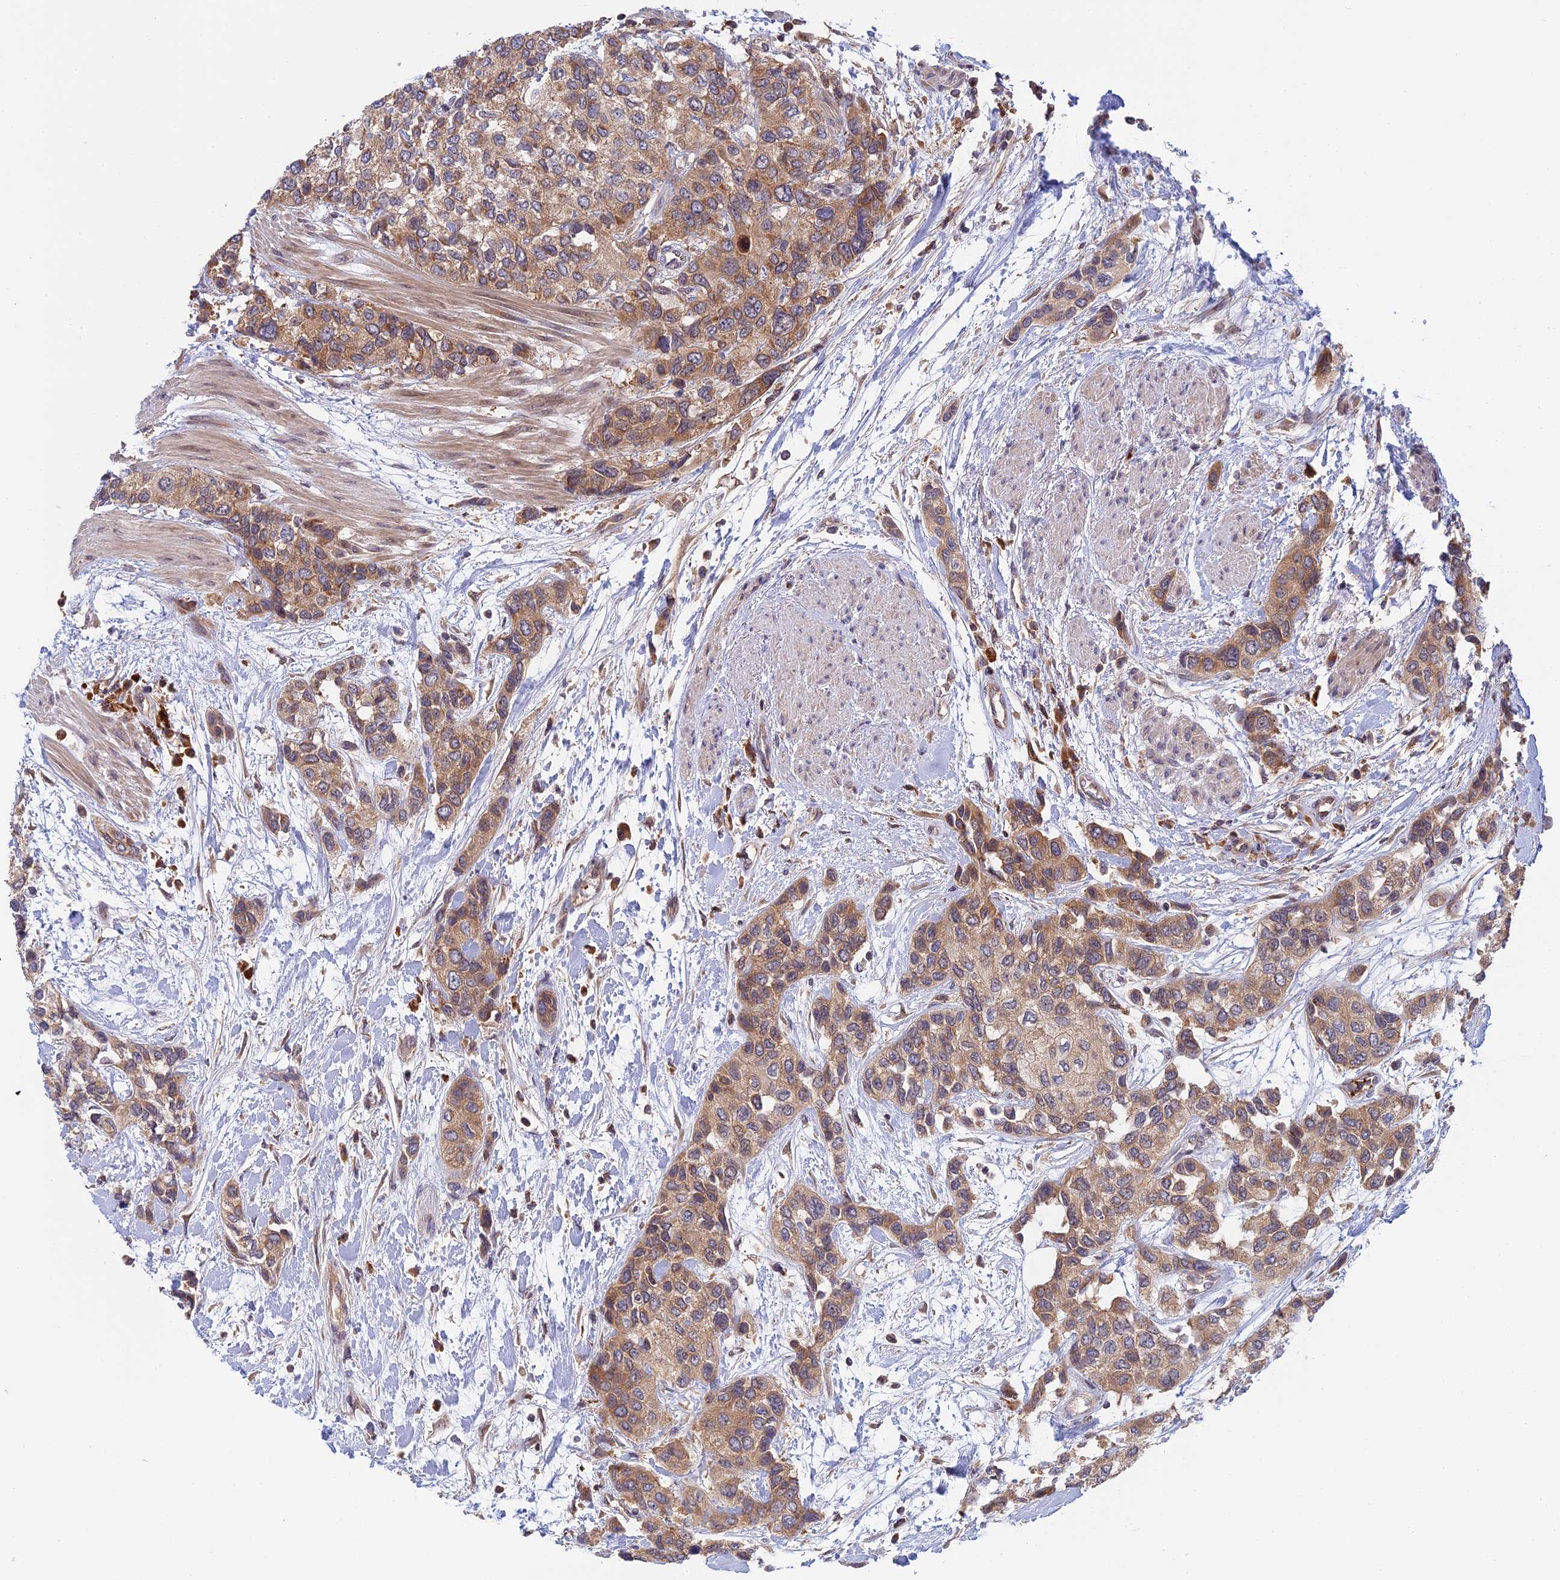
{"staining": {"intensity": "moderate", "quantity": ">75%", "location": "cytoplasmic/membranous"}, "tissue": "urothelial cancer", "cell_type": "Tumor cells", "image_type": "cancer", "snomed": [{"axis": "morphology", "description": "Normal tissue, NOS"}, {"axis": "morphology", "description": "Urothelial carcinoma, High grade"}, {"axis": "topography", "description": "Vascular tissue"}, {"axis": "topography", "description": "Urinary bladder"}], "caption": "Urothelial cancer tissue displays moderate cytoplasmic/membranous staining in about >75% of tumor cells The protein of interest is shown in brown color, while the nuclei are stained blue.", "gene": "IL21R", "patient": {"sex": "female", "age": 56}}